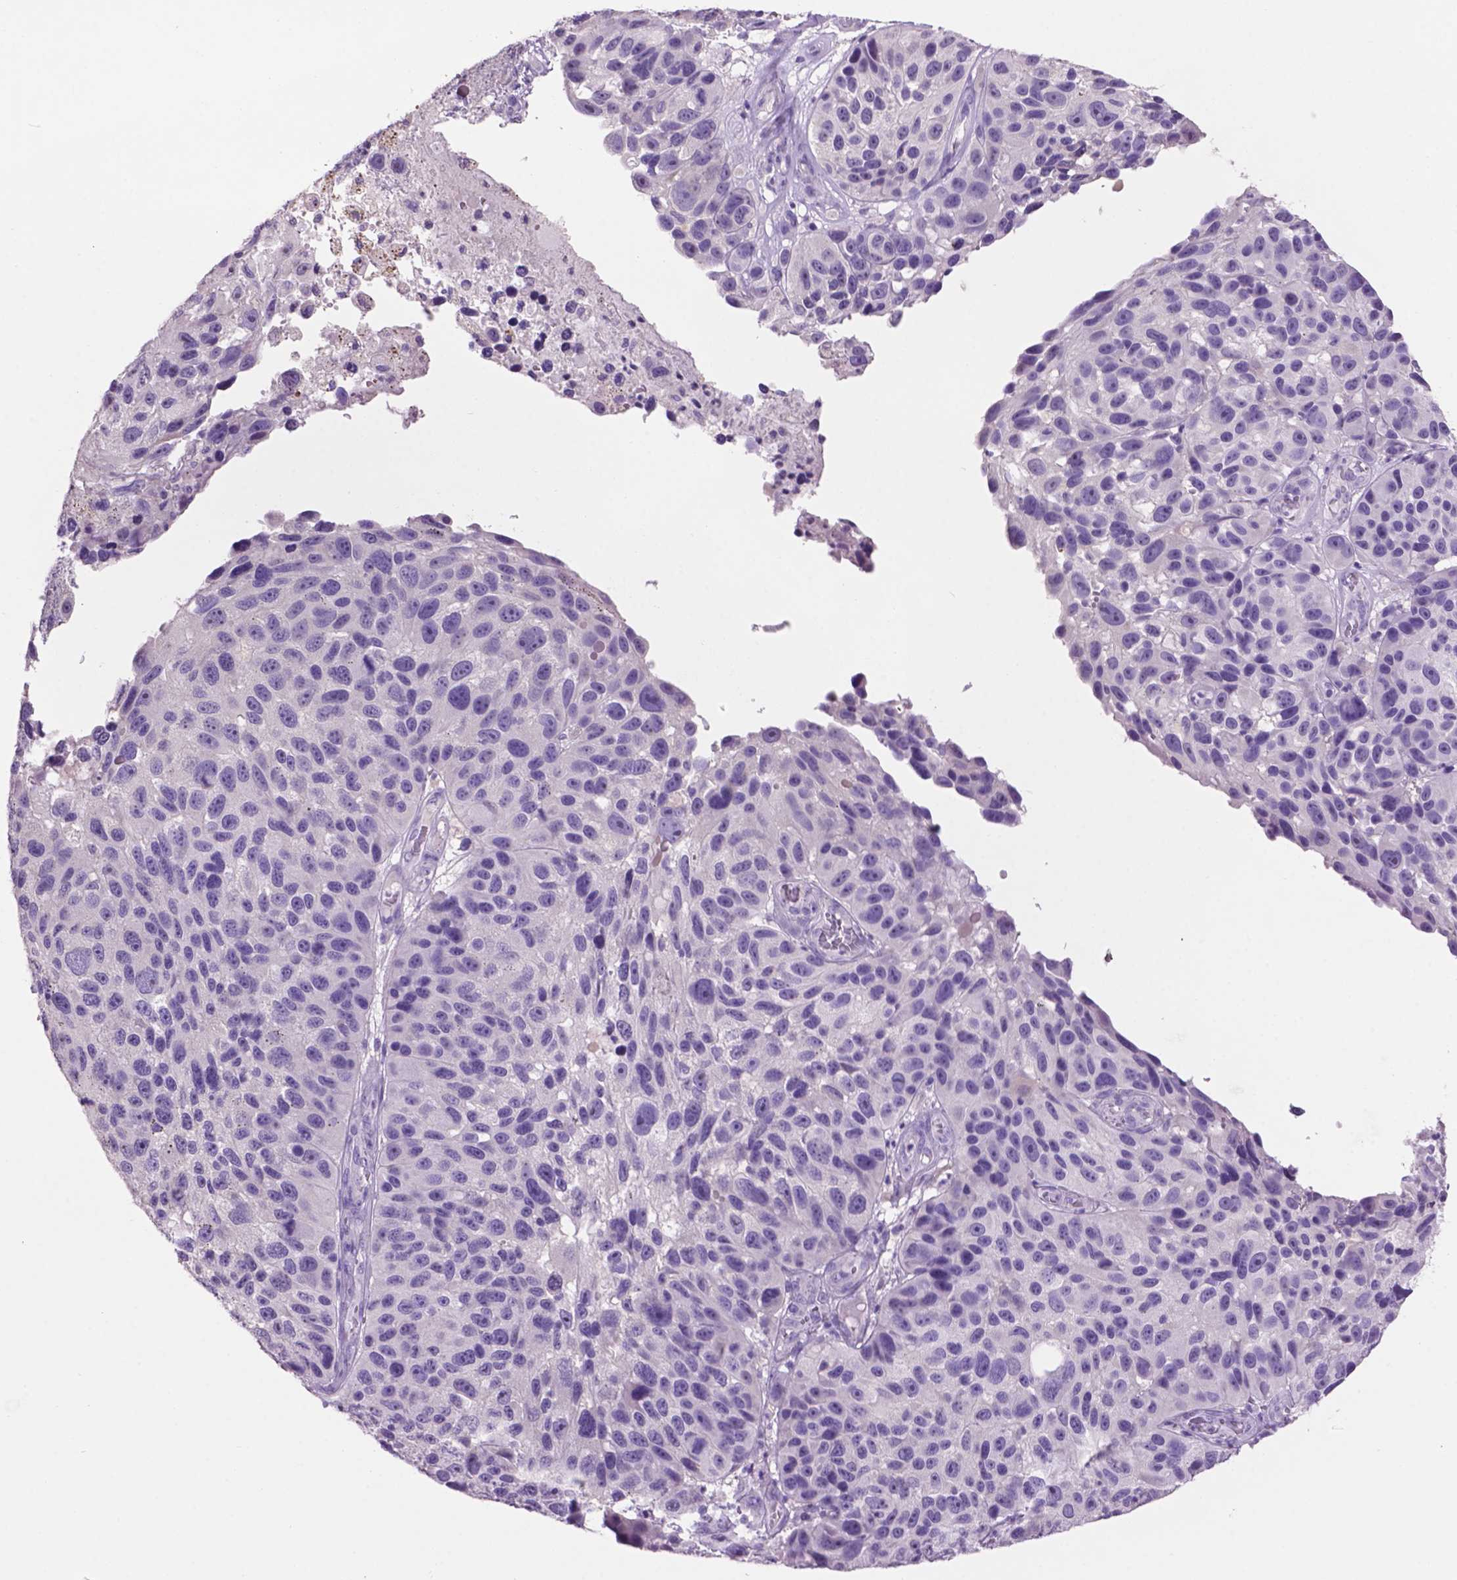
{"staining": {"intensity": "negative", "quantity": "none", "location": "none"}, "tissue": "melanoma", "cell_type": "Tumor cells", "image_type": "cancer", "snomed": [{"axis": "morphology", "description": "Malignant melanoma, NOS"}, {"axis": "topography", "description": "Skin"}], "caption": "This is an immunohistochemistry micrograph of human melanoma. There is no expression in tumor cells.", "gene": "CRYBA4", "patient": {"sex": "male", "age": 53}}